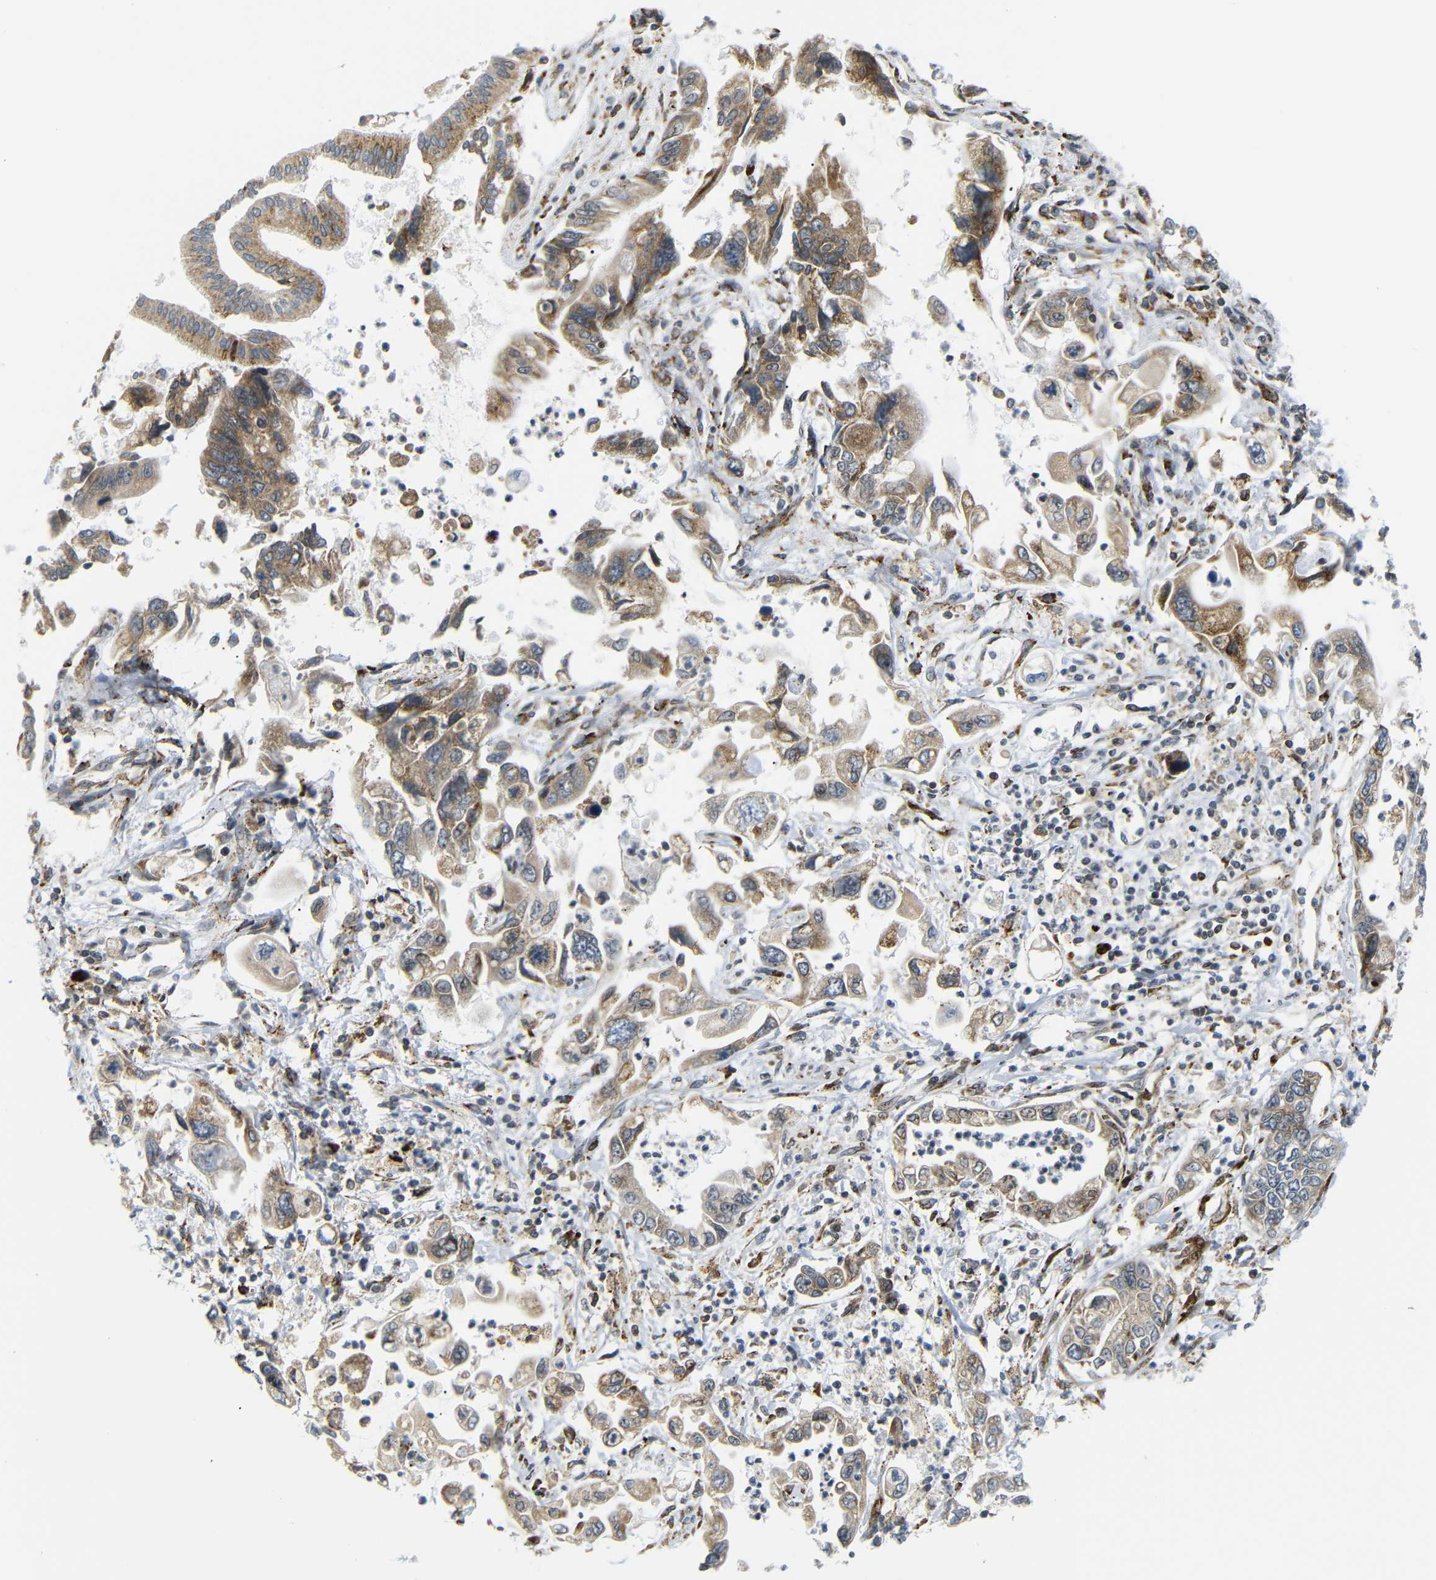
{"staining": {"intensity": "moderate", "quantity": ">75%", "location": "cytoplasmic/membranous"}, "tissue": "pancreatic cancer", "cell_type": "Tumor cells", "image_type": "cancer", "snomed": [{"axis": "morphology", "description": "Adenocarcinoma, NOS"}, {"axis": "topography", "description": "Pancreas"}], "caption": "Pancreatic adenocarcinoma stained with immunohistochemistry displays moderate cytoplasmic/membranous staining in approximately >75% of tumor cells.", "gene": "SPCS2", "patient": {"sex": "male", "age": 56}}